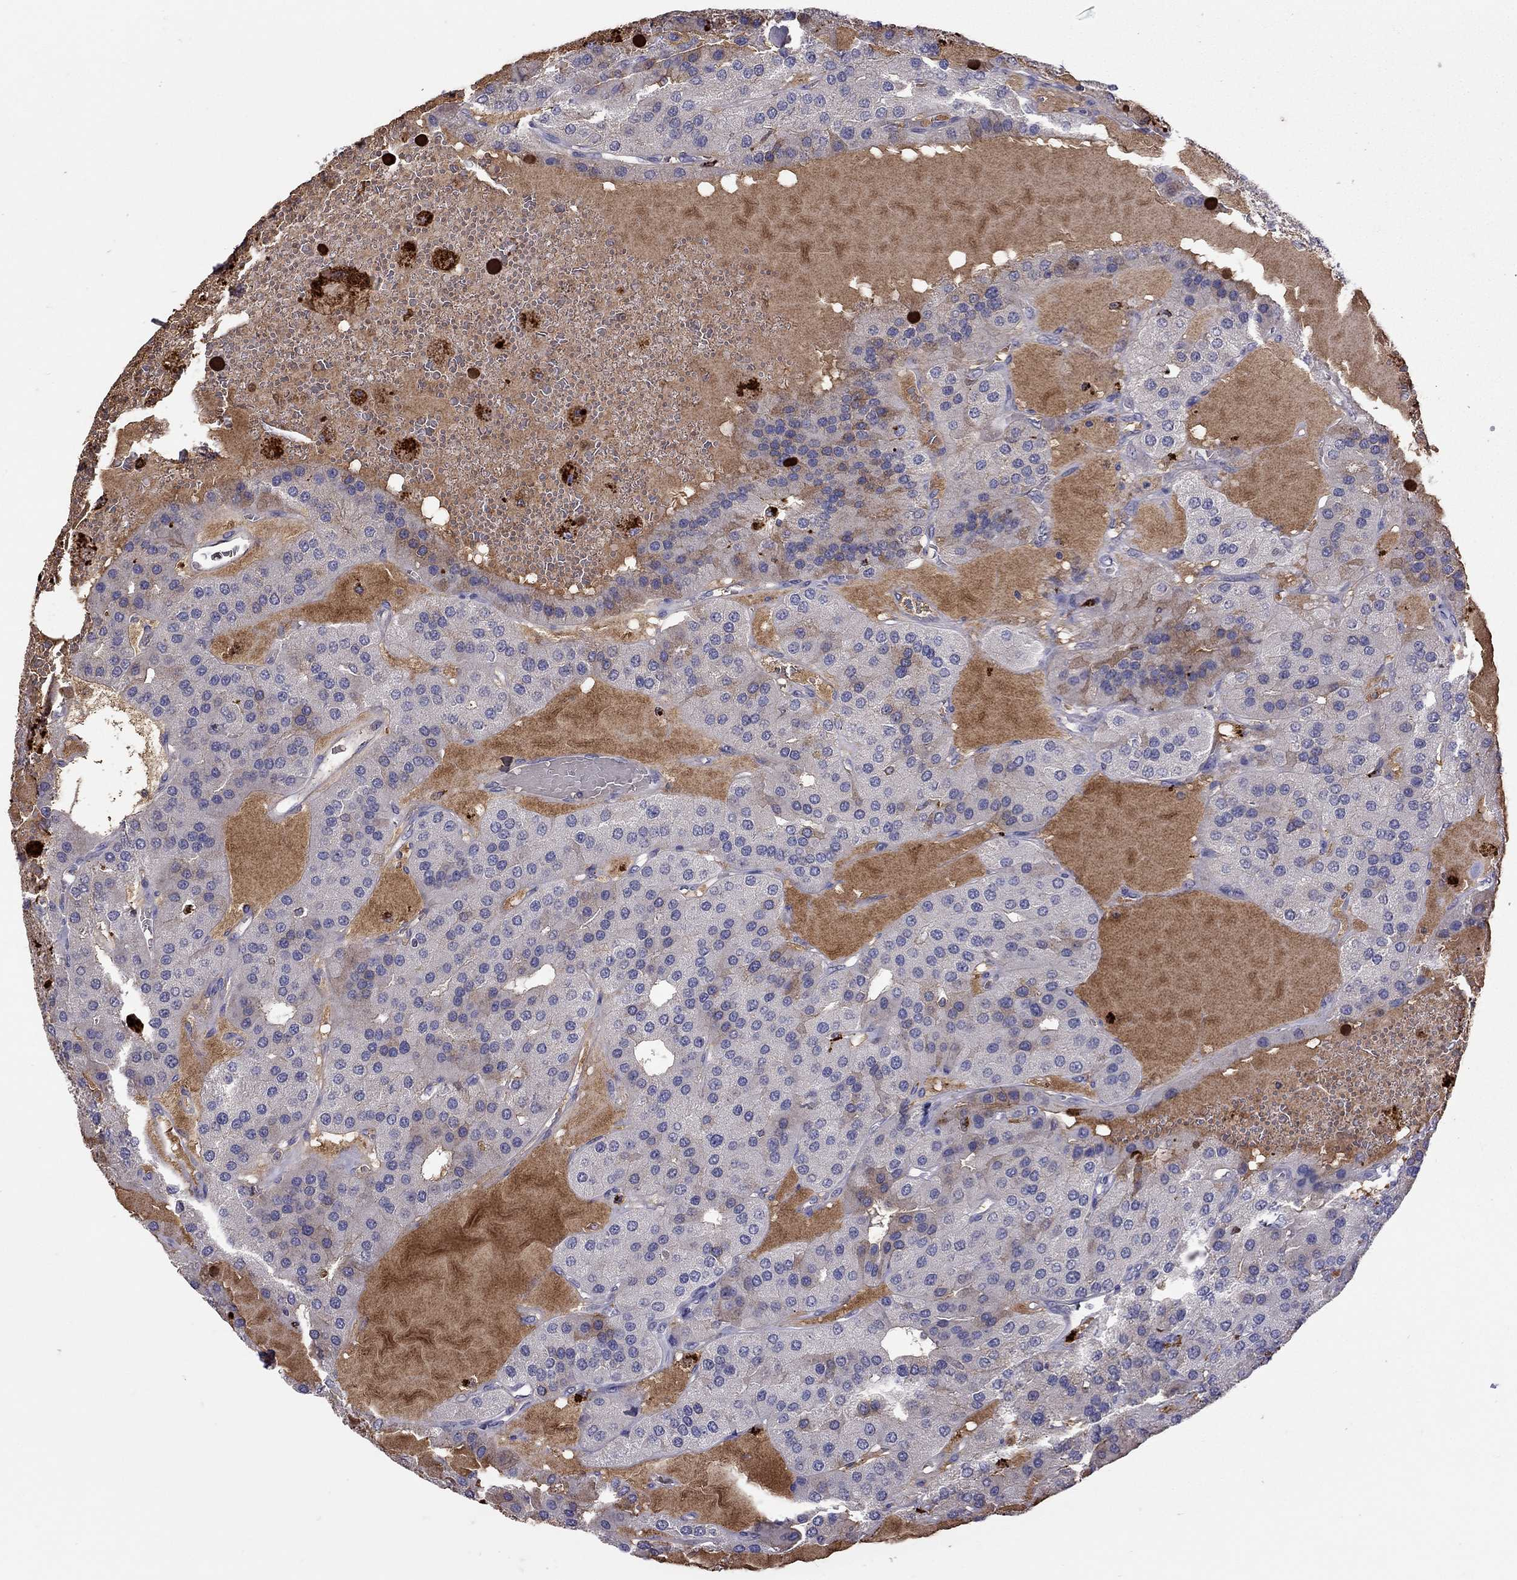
{"staining": {"intensity": "negative", "quantity": "none", "location": "none"}, "tissue": "parathyroid gland", "cell_type": "Glandular cells", "image_type": "normal", "snomed": [{"axis": "morphology", "description": "Normal tissue, NOS"}, {"axis": "morphology", "description": "Adenoma, NOS"}, {"axis": "topography", "description": "Parathyroid gland"}], "caption": "Glandular cells are negative for brown protein staining in normal parathyroid gland. The staining is performed using DAB (3,3'-diaminobenzidine) brown chromogen with nuclei counter-stained in using hematoxylin.", "gene": "SERPINA3", "patient": {"sex": "female", "age": 86}}